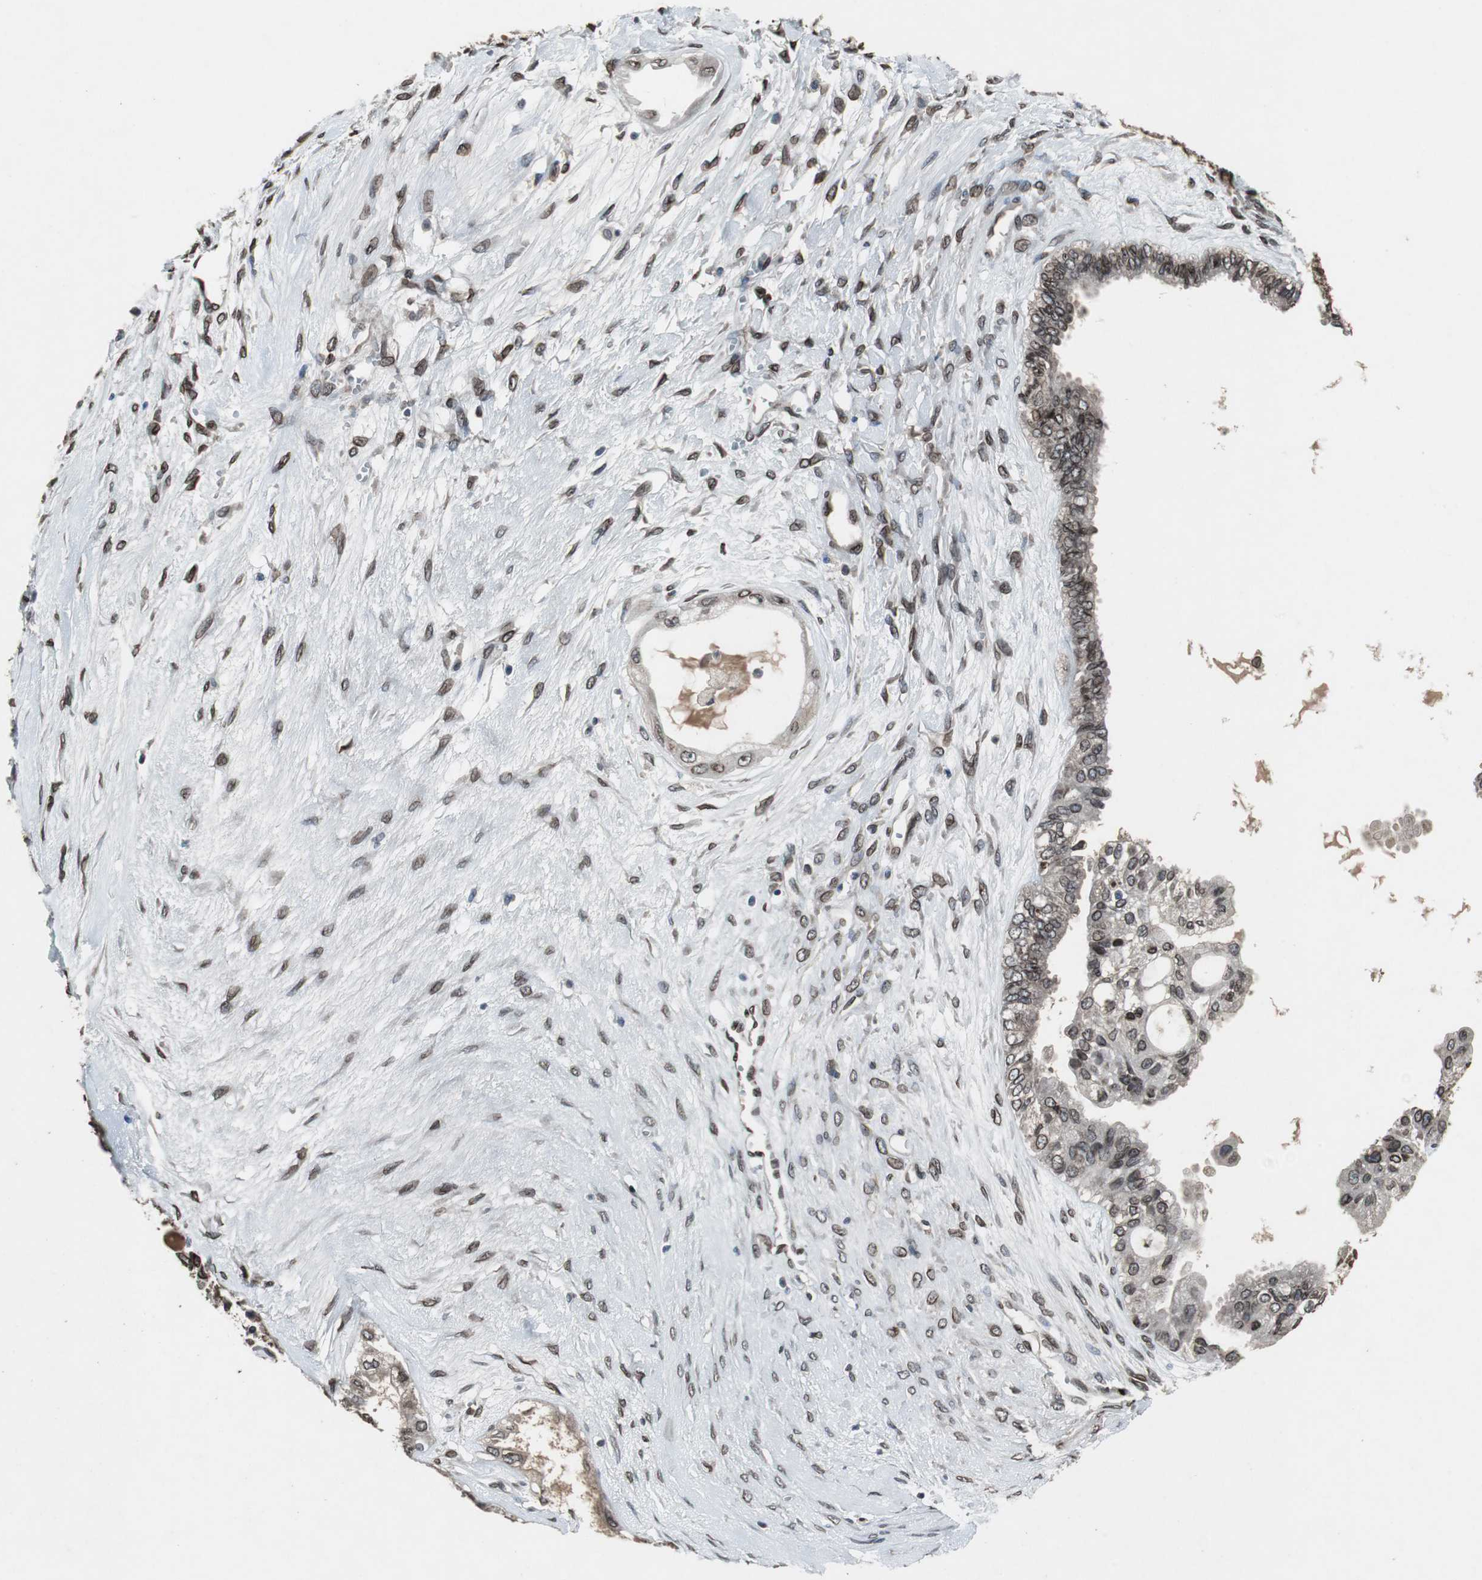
{"staining": {"intensity": "strong", "quantity": ">75%", "location": "cytoplasmic/membranous,nuclear"}, "tissue": "ovarian cancer", "cell_type": "Tumor cells", "image_type": "cancer", "snomed": [{"axis": "morphology", "description": "Carcinoma, NOS"}, {"axis": "morphology", "description": "Carcinoma, endometroid"}, {"axis": "topography", "description": "Ovary"}], "caption": "There is high levels of strong cytoplasmic/membranous and nuclear positivity in tumor cells of ovarian cancer, as demonstrated by immunohistochemical staining (brown color).", "gene": "LMNA", "patient": {"sex": "female", "age": 50}}